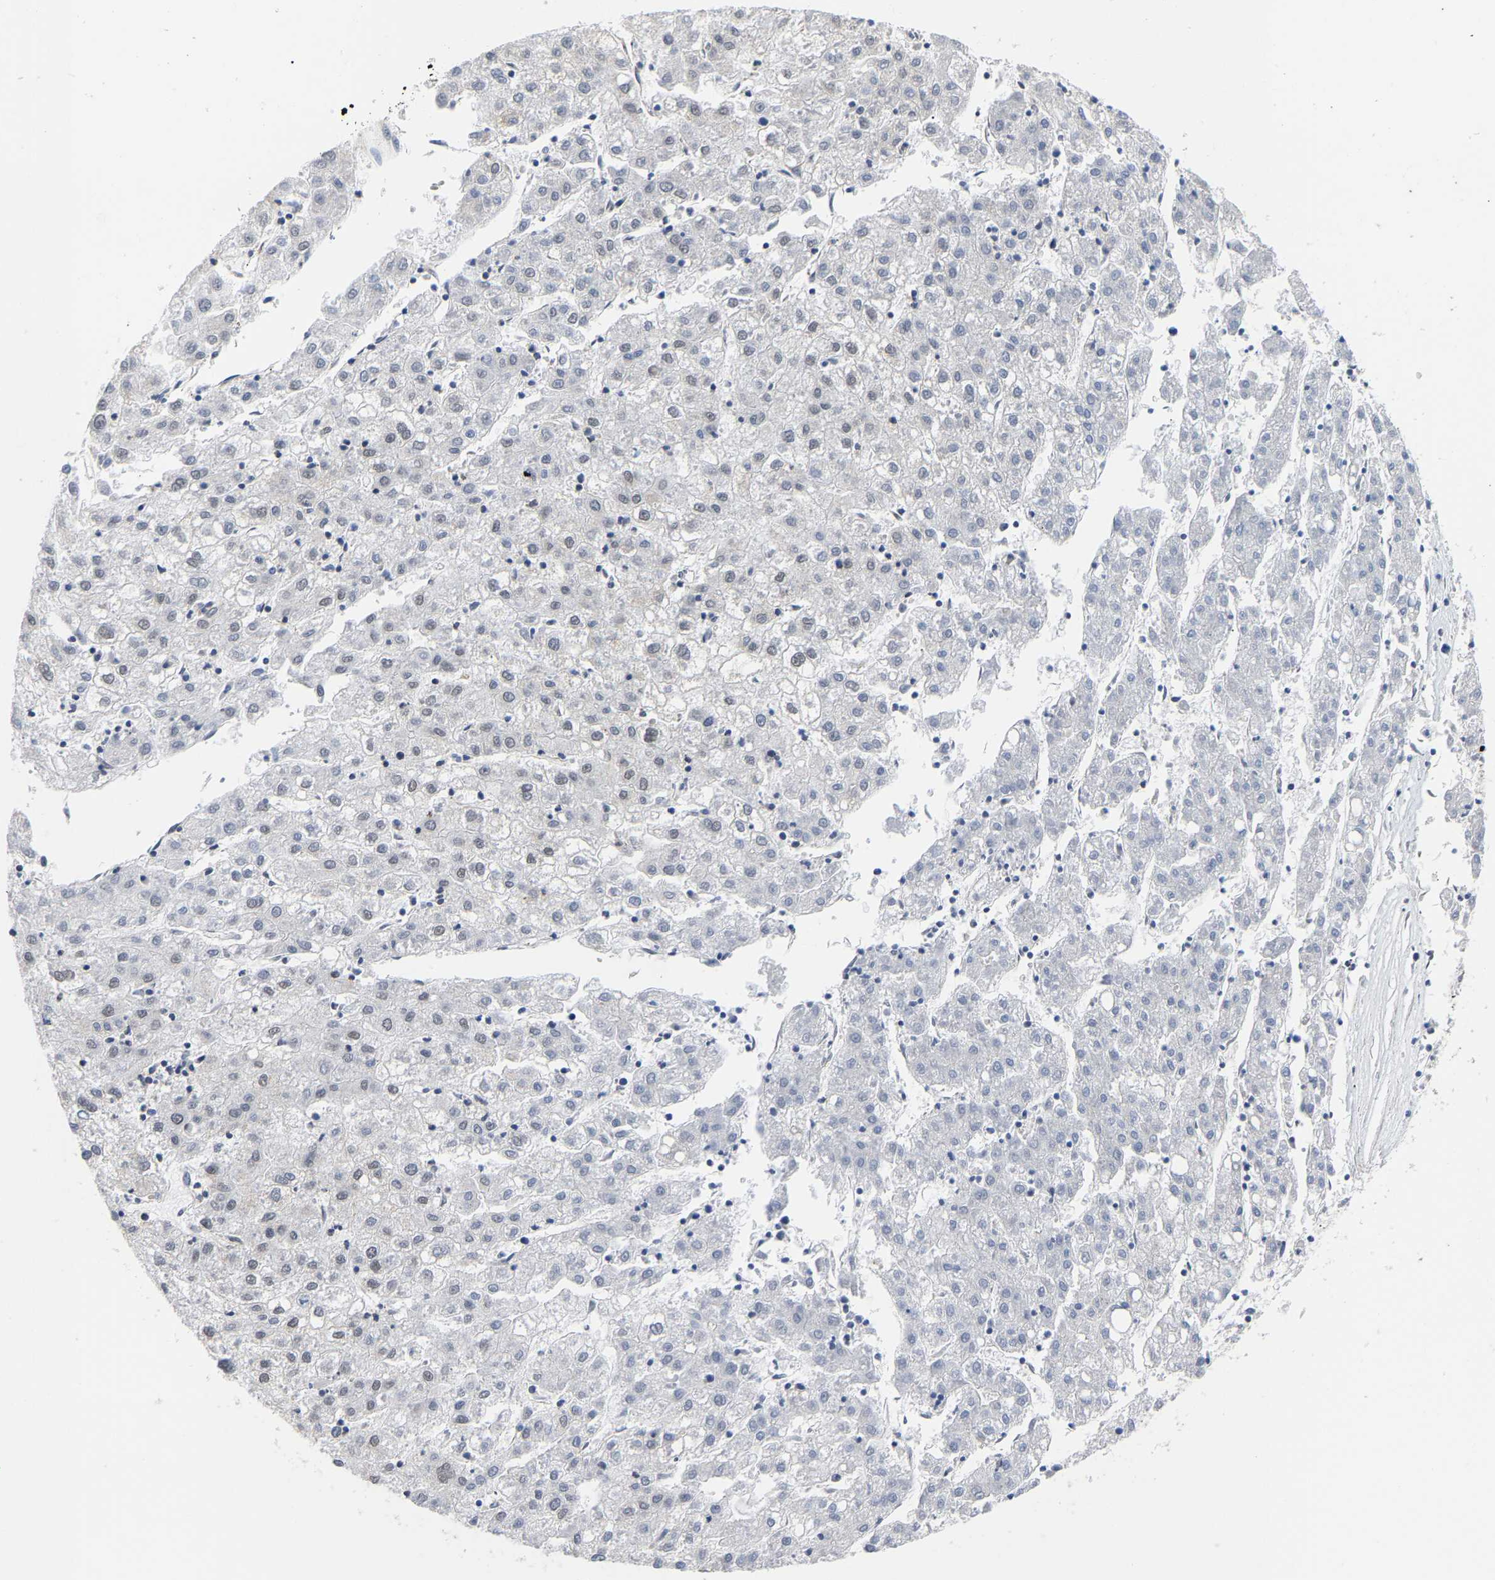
{"staining": {"intensity": "negative", "quantity": "none", "location": "none"}, "tissue": "liver cancer", "cell_type": "Tumor cells", "image_type": "cancer", "snomed": [{"axis": "morphology", "description": "Carcinoma, Hepatocellular, NOS"}, {"axis": "topography", "description": "Liver"}], "caption": "A micrograph of human hepatocellular carcinoma (liver) is negative for staining in tumor cells.", "gene": "PCNT", "patient": {"sex": "male", "age": 72}}